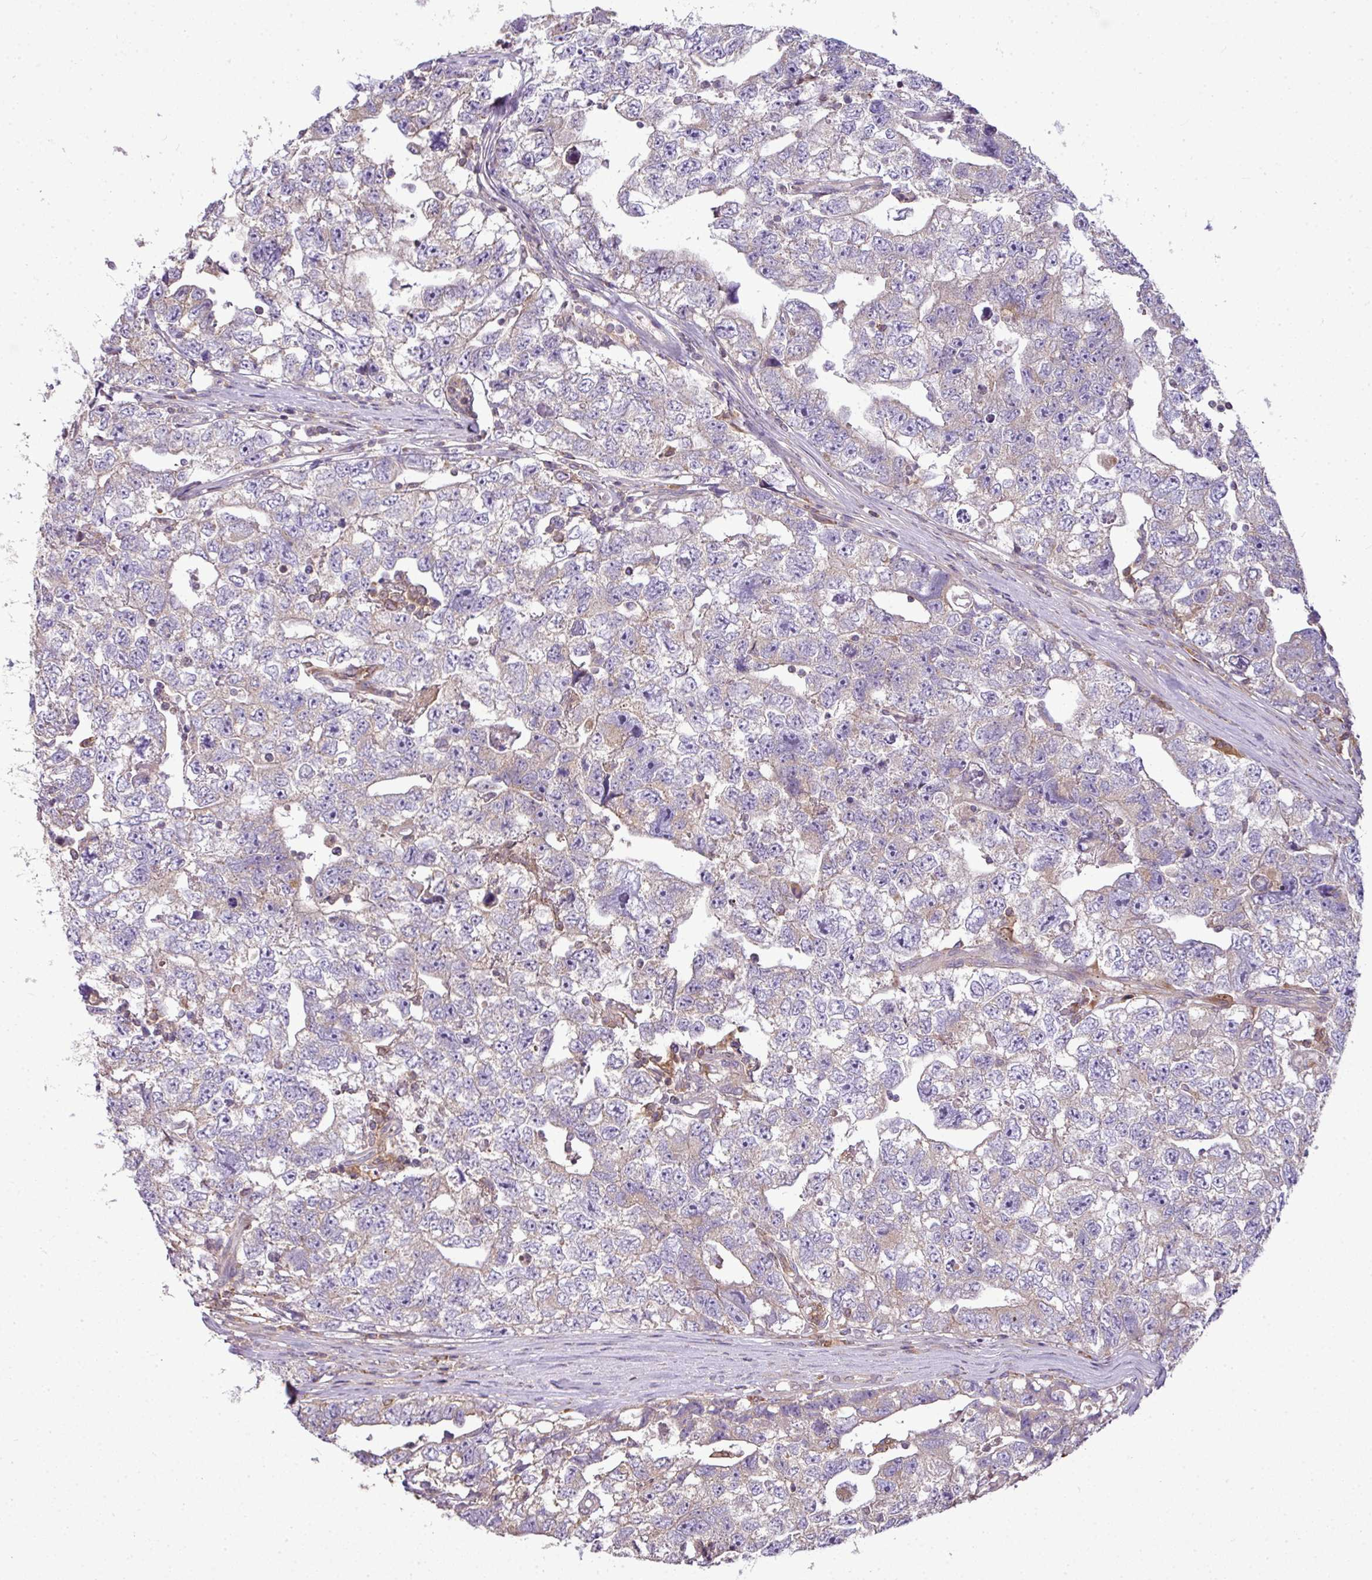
{"staining": {"intensity": "weak", "quantity": "25%-75%", "location": "cytoplasmic/membranous"}, "tissue": "testis cancer", "cell_type": "Tumor cells", "image_type": "cancer", "snomed": [{"axis": "morphology", "description": "Carcinoma, Embryonal, NOS"}, {"axis": "topography", "description": "Testis"}], "caption": "A photomicrograph of testis cancer stained for a protein reveals weak cytoplasmic/membranous brown staining in tumor cells.", "gene": "STAT5A", "patient": {"sex": "male", "age": 22}}